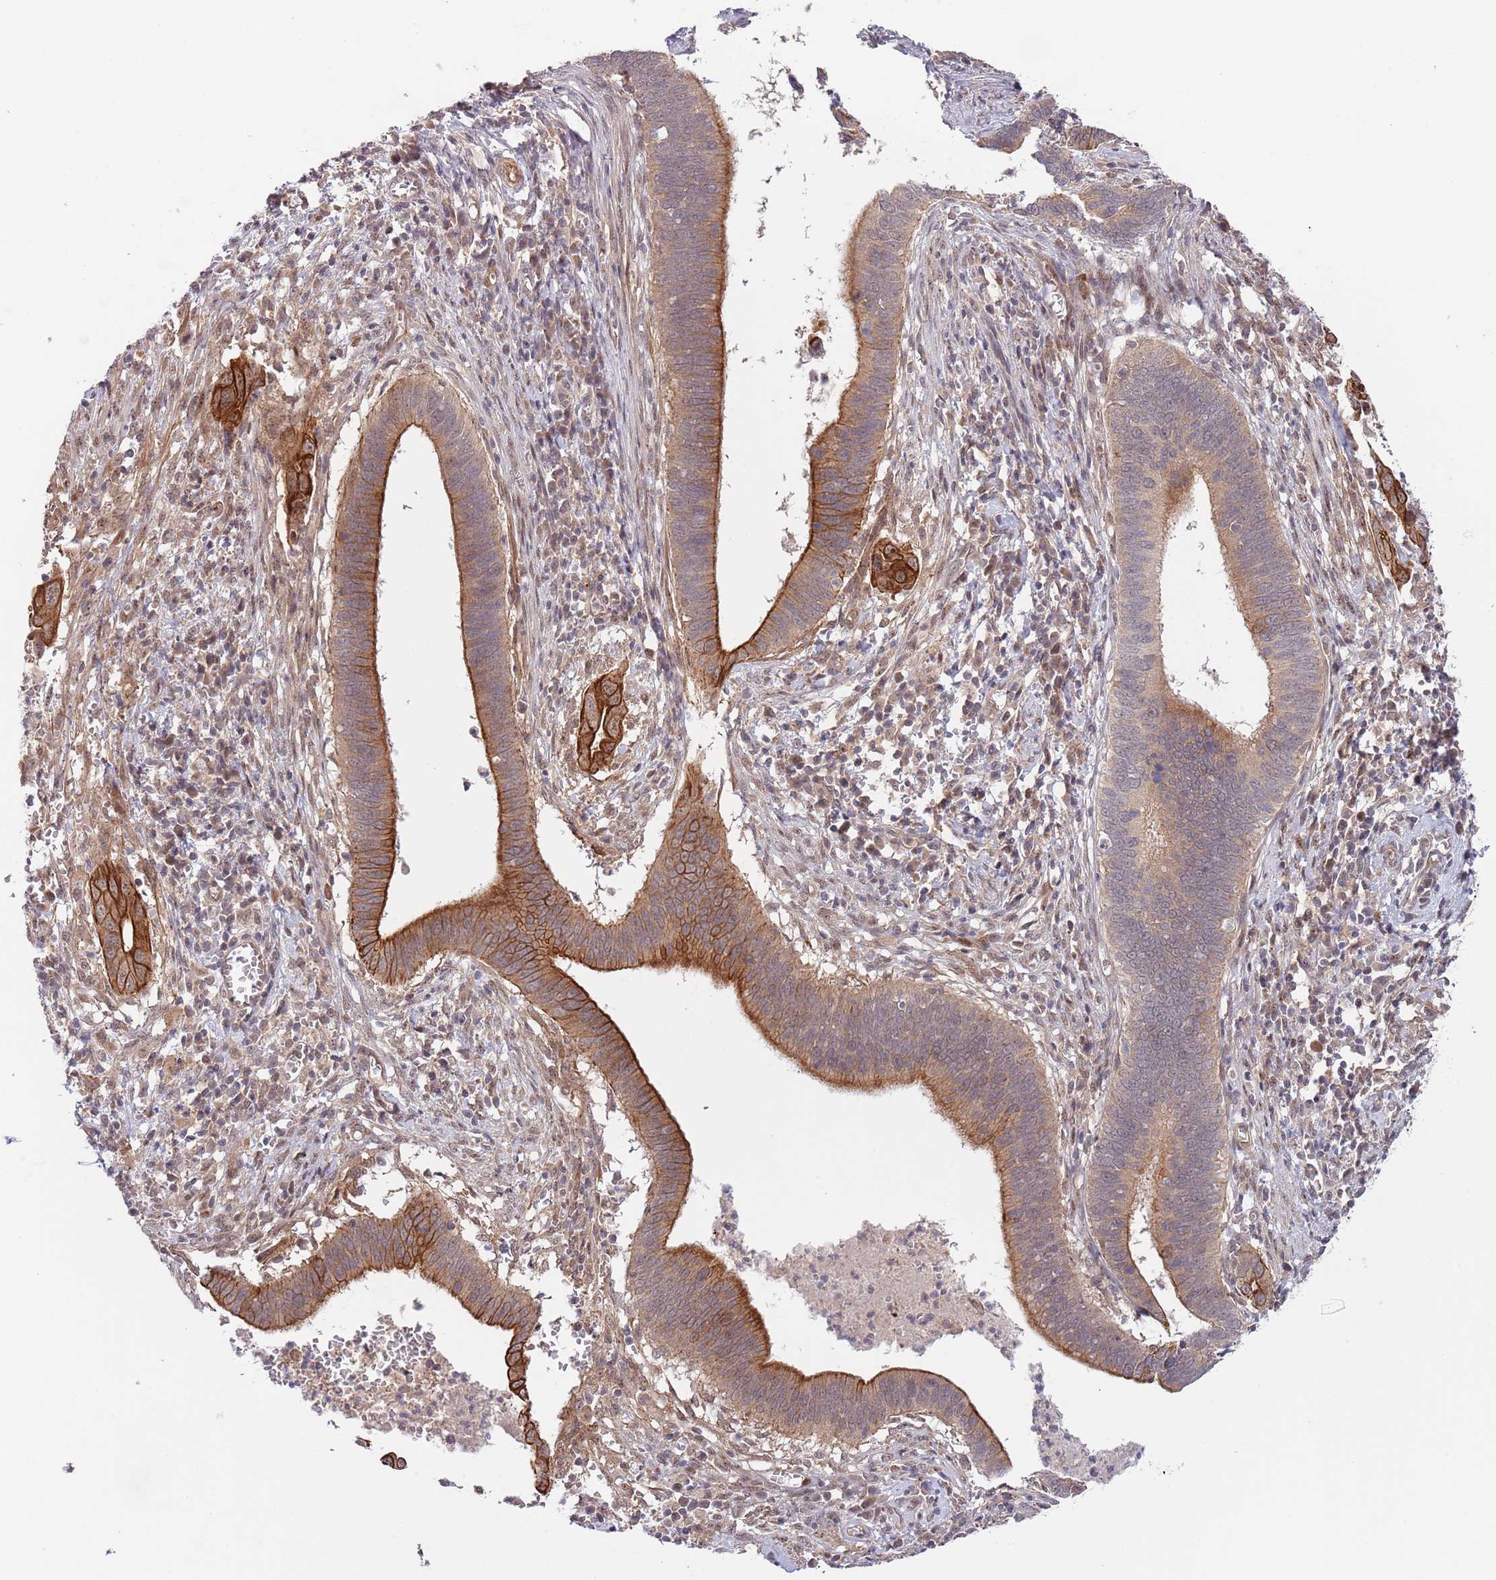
{"staining": {"intensity": "strong", "quantity": "25%-75%", "location": "cytoplasmic/membranous"}, "tissue": "cervical cancer", "cell_type": "Tumor cells", "image_type": "cancer", "snomed": [{"axis": "morphology", "description": "Adenocarcinoma, NOS"}, {"axis": "topography", "description": "Cervix"}], "caption": "High-power microscopy captured an IHC image of adenocarcinoma (cervical), revealing strong cytoplasmic/membranous staining in approximately 25%-75% of tumor cells.", "gene": "PRR16", "patient": {"sex": "female", "age": 42}}